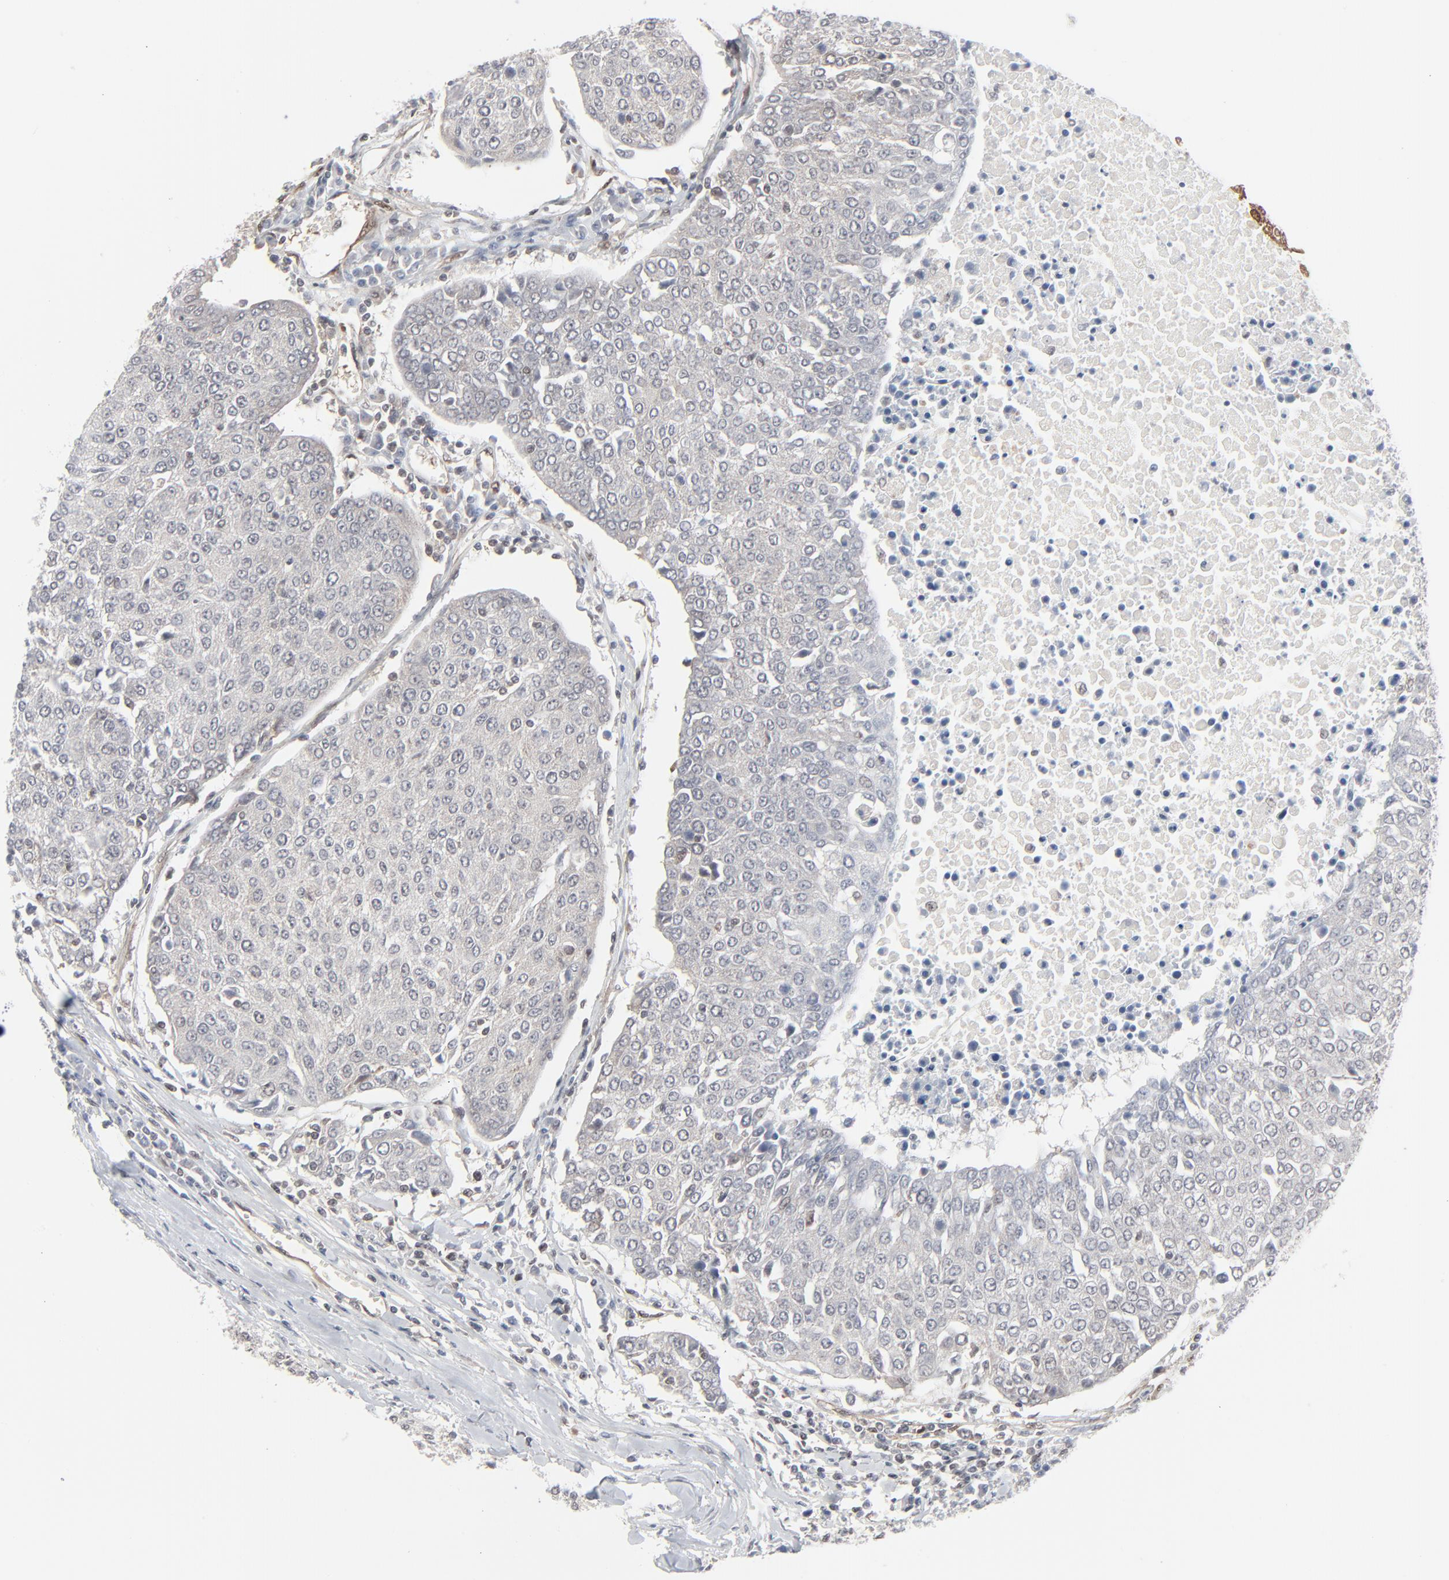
{"staining": {"intensity": "negative", "quantity": "none", "location": "none"}, "tissue": "urothelial cancer", "cell_type": "Tumor cells", "image_type": "cancer", "snomed": [{"axis": "morphology", "description": "Urothelial carcinoma, High grade"}, {"axis": "topography", "description": "Urinary bladder"}], "caption": "Tumor cells are negative for brown protein staining in urothelial carcinoma (high-grade).", "gene": "AKT1", "patient": {"sex": "female", "age": 85}}